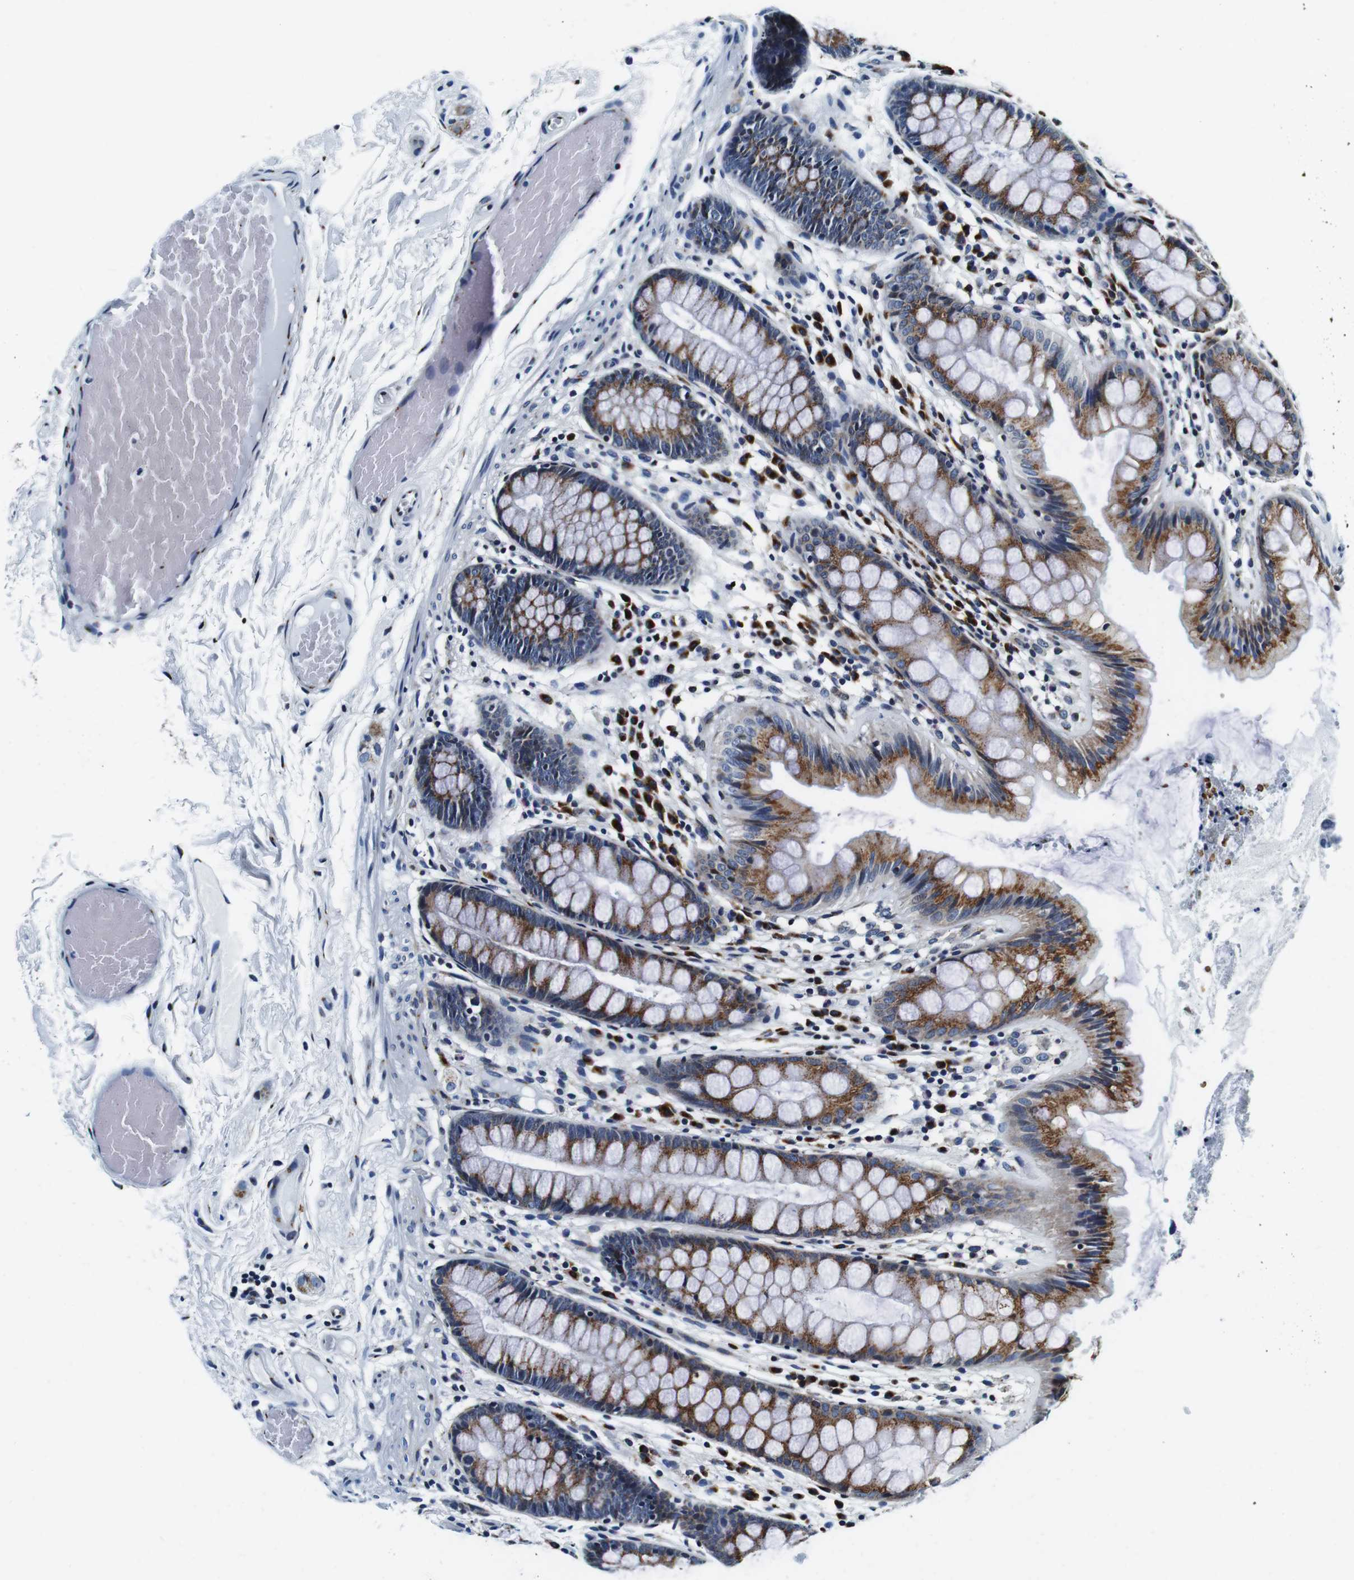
{"staining": {"intensity": "negative", "quantity": "none", "location": "none"}, "tissue": "colon", "cell_type": "Endothelial cells", "image_type": "normal", "snomed": [{"axis": "morphology", "description": "Normal tissue, NOS"}, {"axis": "topography", "description": "Colon"}], "caption": "This is an immunohistochemistry histopathology image of normal colon. There is no staining in endothelial cells.", "gene": "FAR2", "patient": {"sex": "female", "age": 56}}